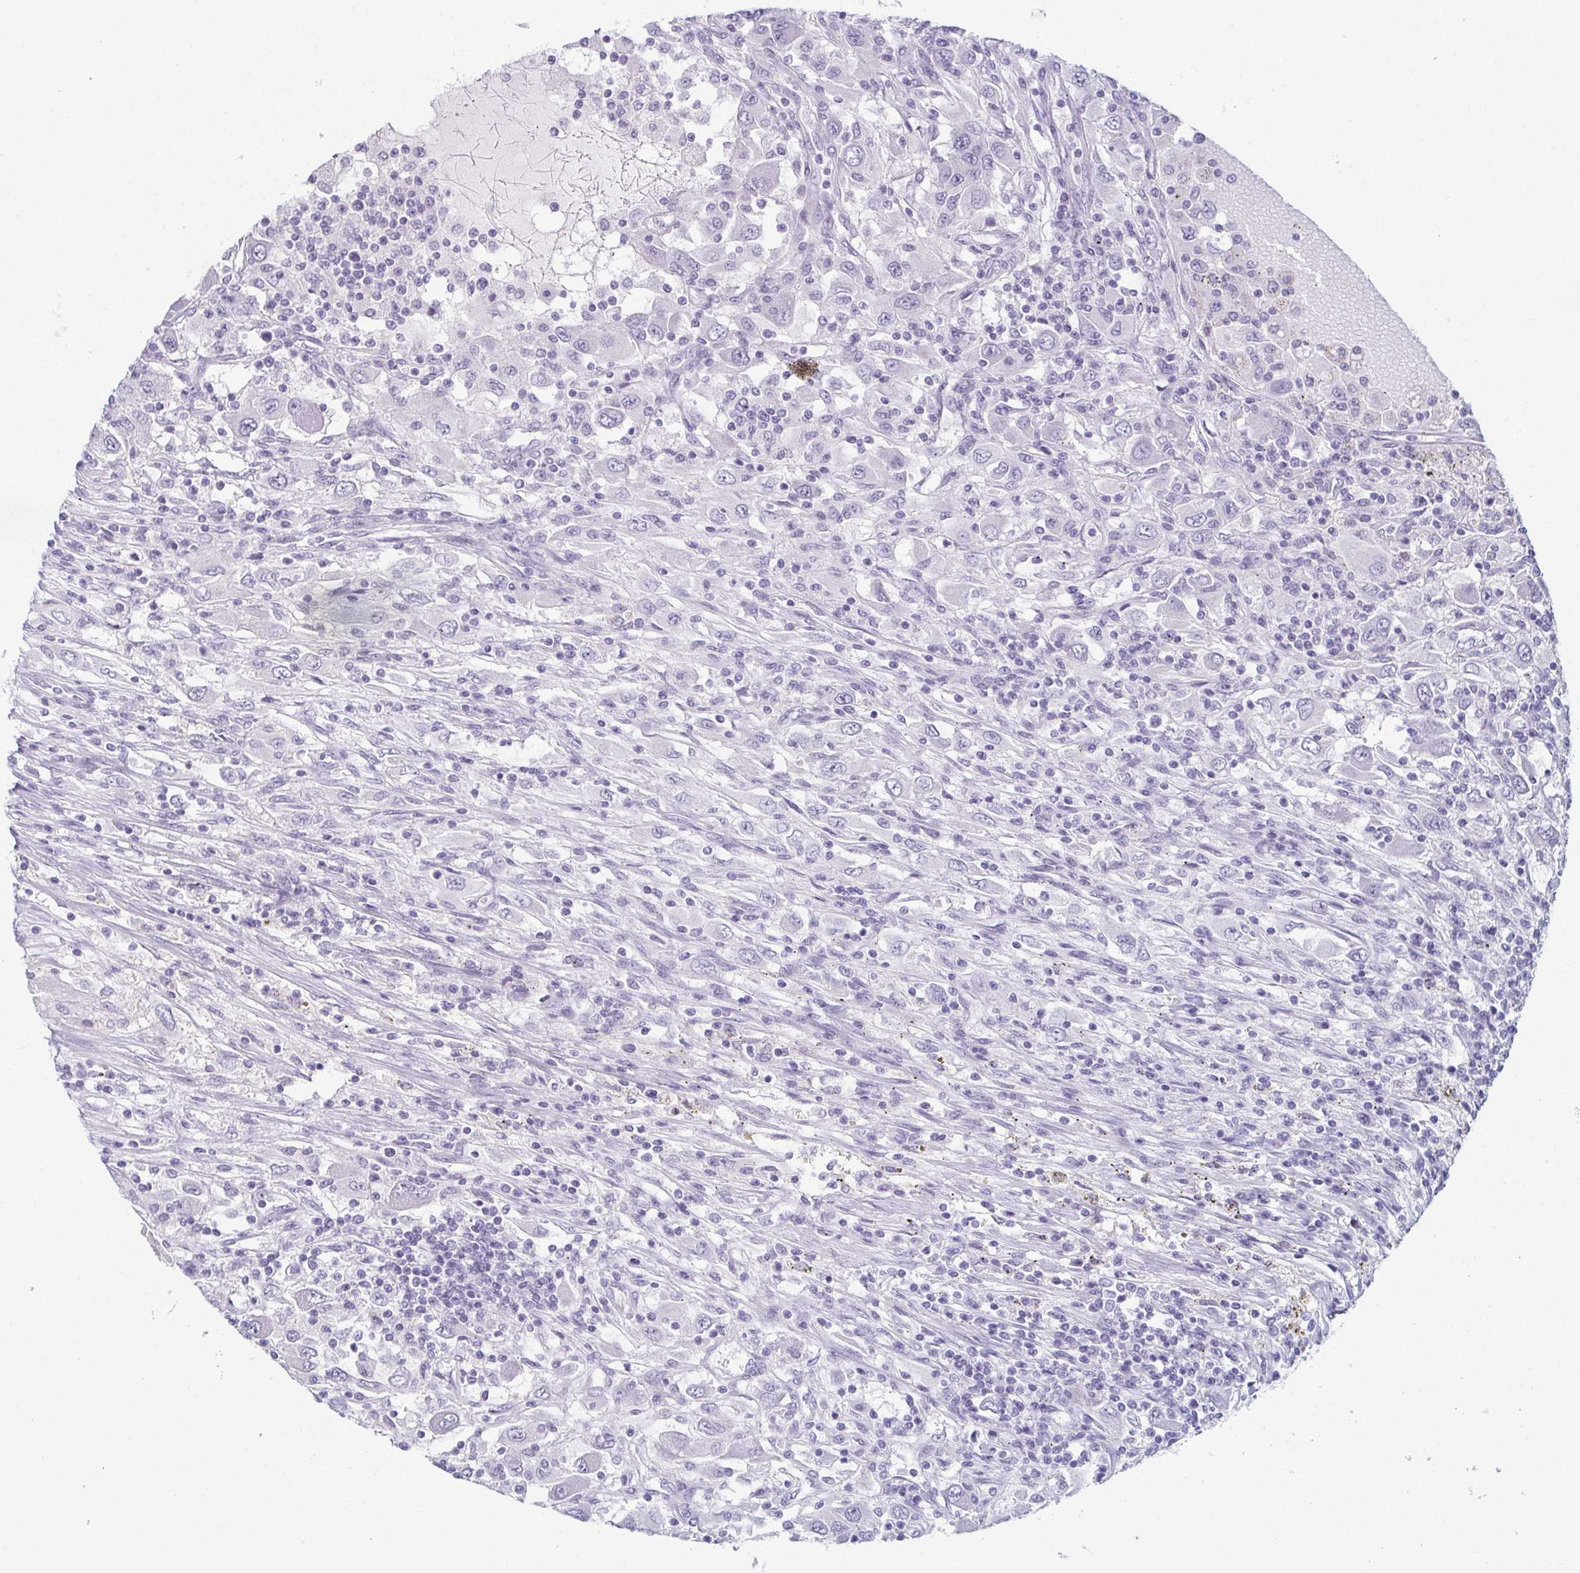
{"staining": {"intensity": "negative", "quantity": "none", "location": "none"}, "tissue": "renal cancer", "cell_type": "Tumor cells", "image_type": "cancer", "snomed": [{"axis": "morphology", "description": "Adenocarcinoma, NOS"}, {"axis": "topography", "description": "Kidney"}], "caption": "This image is of renal cancer stained with immunohistochemistry (IHC) to label a protein in brown with the nuclei are counter-stained blue. There is no staining in tumor cells.", "gene": "ENKUR", "patient": {"sex": "female", "age": 67}}